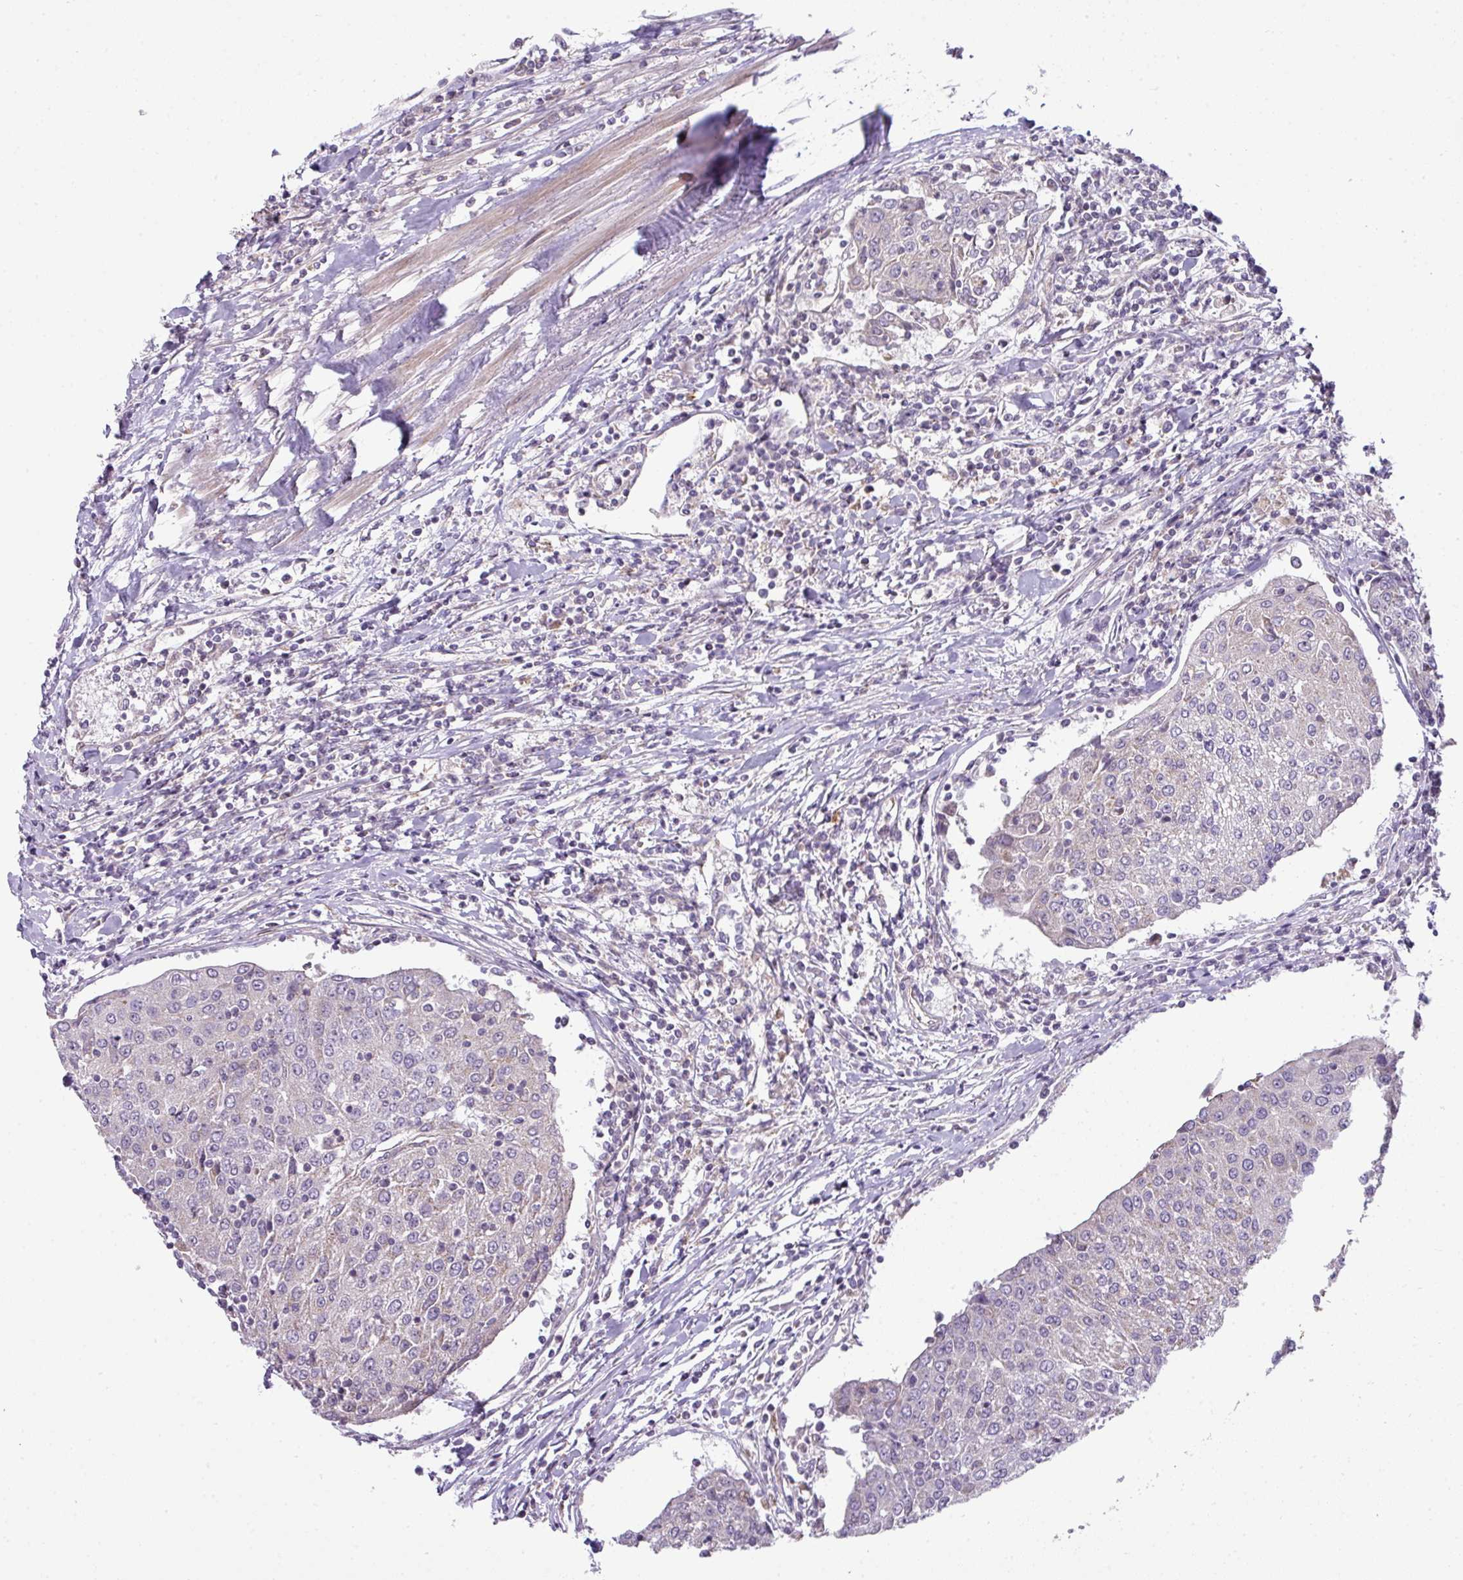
{"staining": {"intensity": "weak", "quantity": "<25%", "location": "cytoplasmic/membranous"}, "tissue": "urothelial cancer", "cell_type": "Tumor cells", "image_type": "cancer", "snomed": [{"axis": "morphology", "description": "Urothelial carcinoma, High grade"}, {"axis": "topography", "description": "Urinary bladder"}], "caption": "Immunohistochemical staining of human urothelial carcinoma (high-grade) demonstrates no significant positivity in tumor cells.", "gene": "STAT5A", "patient": {"sex": "female", "age": 85}}